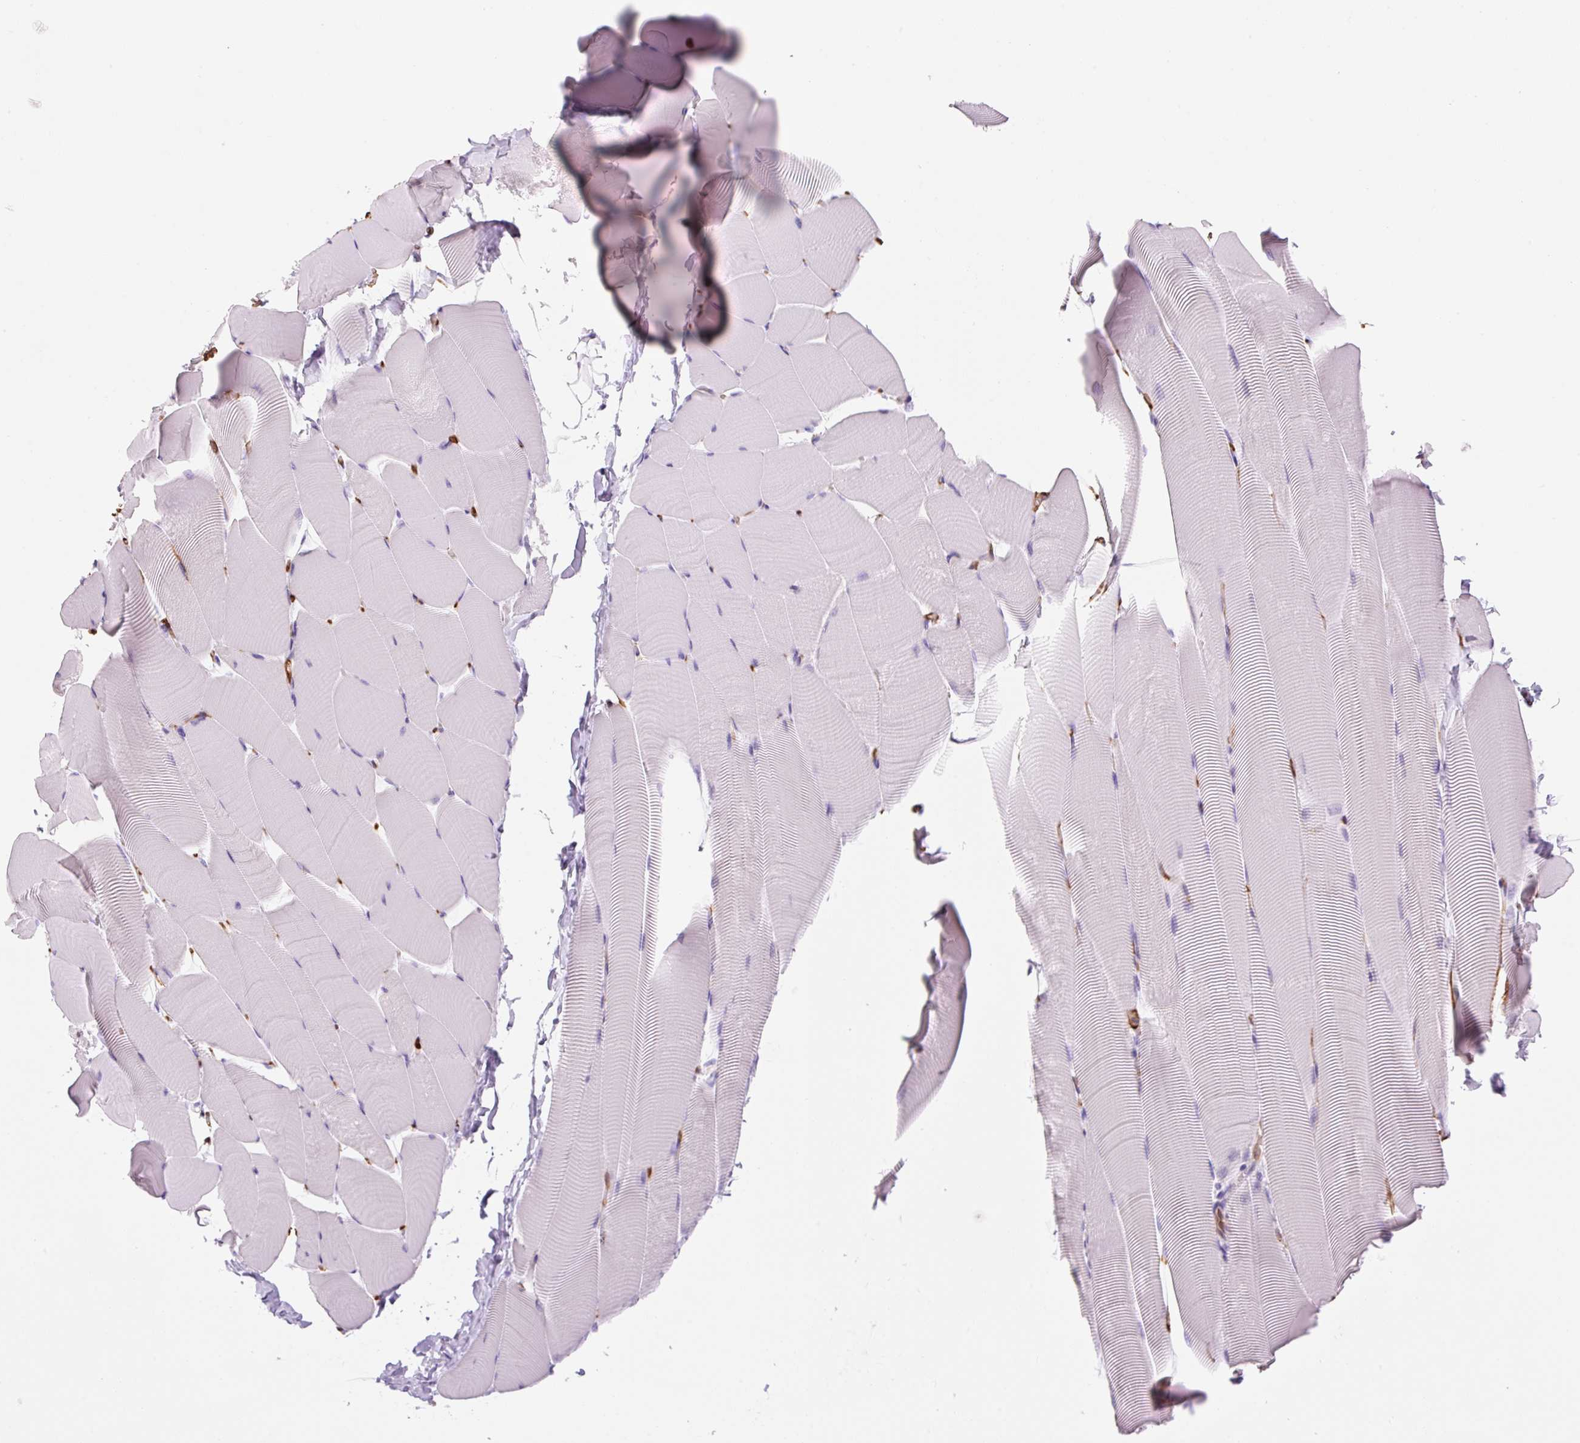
{"staining": {"intensity": "negative", "quantity": "none", "location": "none"}, "tissue": "skeletal muscle", "cell_type": "Myocytes", "image_type": "normal", "snomed": [{"axis": "morphology", "description": "Normal tissue, NOS"}, {"axis": "topography", "description": "Skeletal muscle"}], "caption": "Skeletal muscle stained for a protein using immunohistochemistry (IHC) exhibits no expression myocytes.", "gene": "FABP5", "patient": {"sex": "male", "age": 25}}